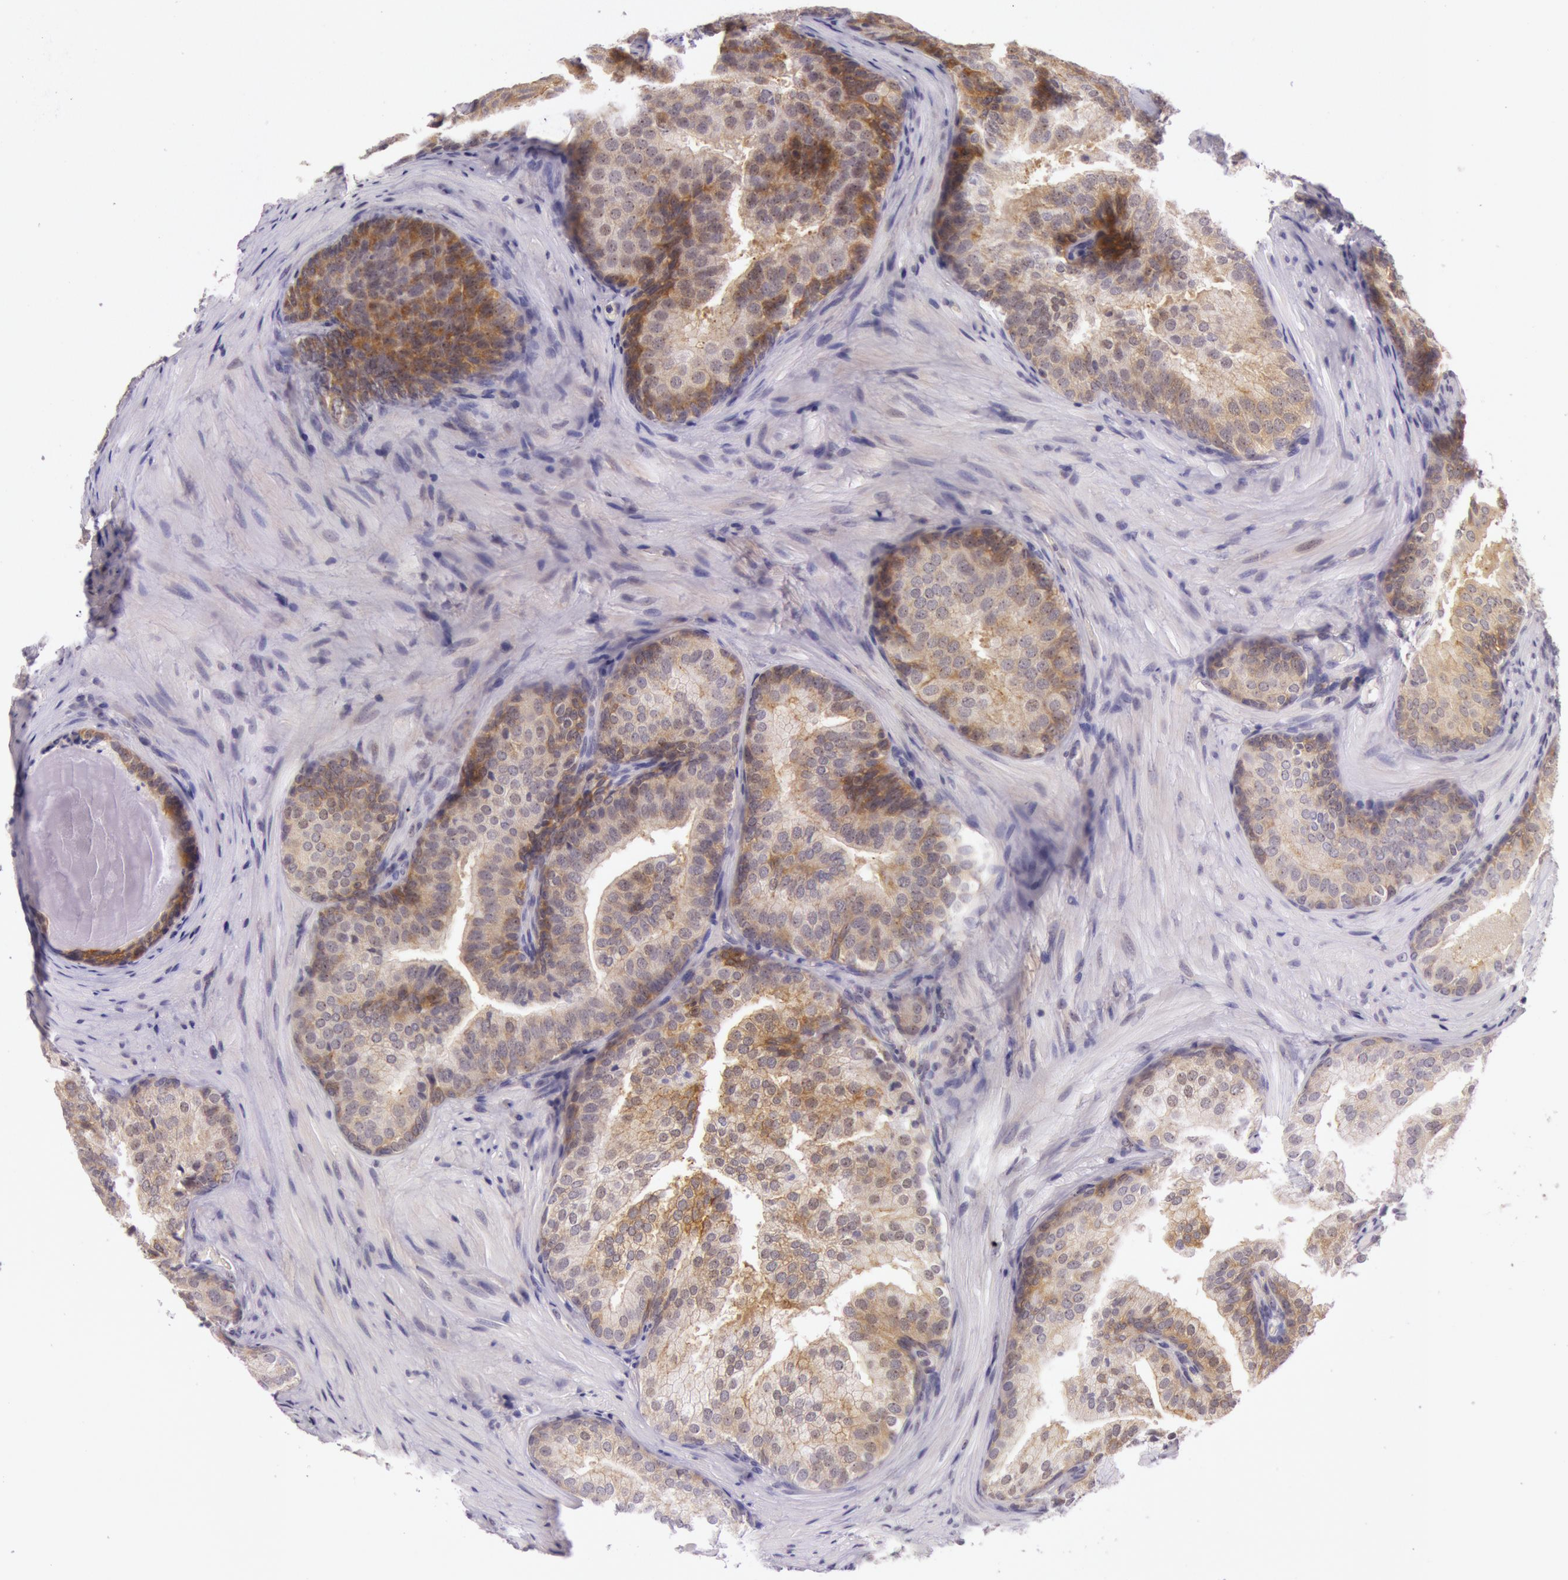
{"staining": {"intensity": "moderate", "quantity": ">75%", "location": "cytoplasmic/membranous"}, "tissue": "prostate cancer", "cell_type": "Tumor cells", "image_type": "cancer", "snomed": [{"axis": "morphology", "description": "Adenocarcinoma, Low grade"}, {"axis": "topography", "description": "Prostate"}], "caption": "Immunohistochemistry staining of prostate cancer, which reveals medium levels of moderate cytoplasmic/membranous expression in approximately >75% of tumor cells indicating moderate cytoplasmic/membranous protein positivity. The staining was performed using DAB (brown) for protein detection and nuclei were counterstained in hematoxylin (blue).", "gene": "CDK16", "patient": {"sex": "male", "age": 69}}